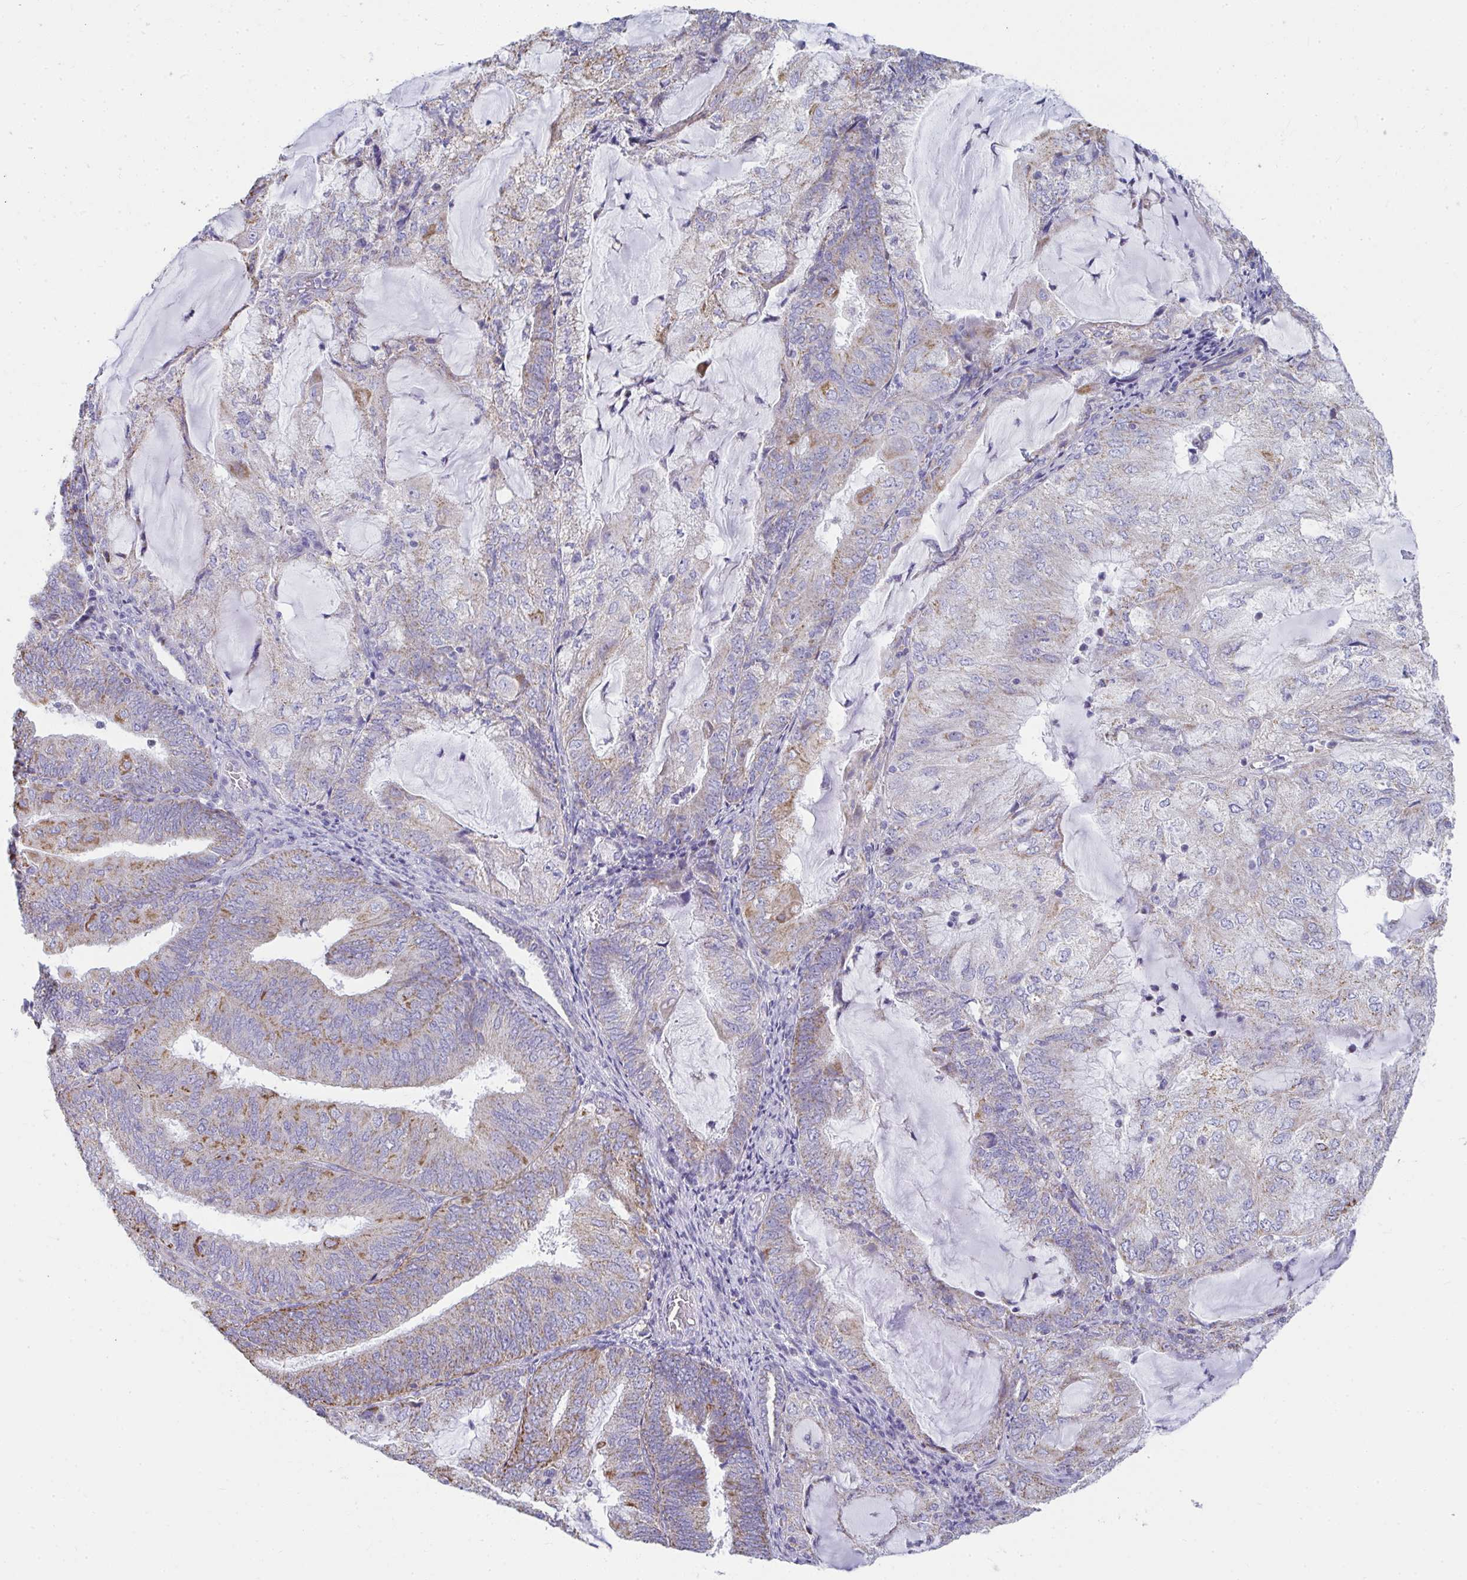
{"staining": {"intensity": "moderate", "quantity": "25%-75%", "location": "cytoplasmic/membranous"}, "tissue": "endometrial cancer", "cell_type": "Tumor cells", "image_type": "cancer", "snomed": [{"axis": "morphology", "description": "Adenocarcinoma, NOS"}, {"axis": "topography", "description": "Endometrium"}], "caption": "Immunohistochemical staining of human endometrial cancer (adenocarcinoma) displays medium levels of moderate cytoplasmic/membranous positivity in approximately 25%-75% of tumor cells.", "gene": "SLC6A1", "patient": {"sex": "female", "age": 81}}